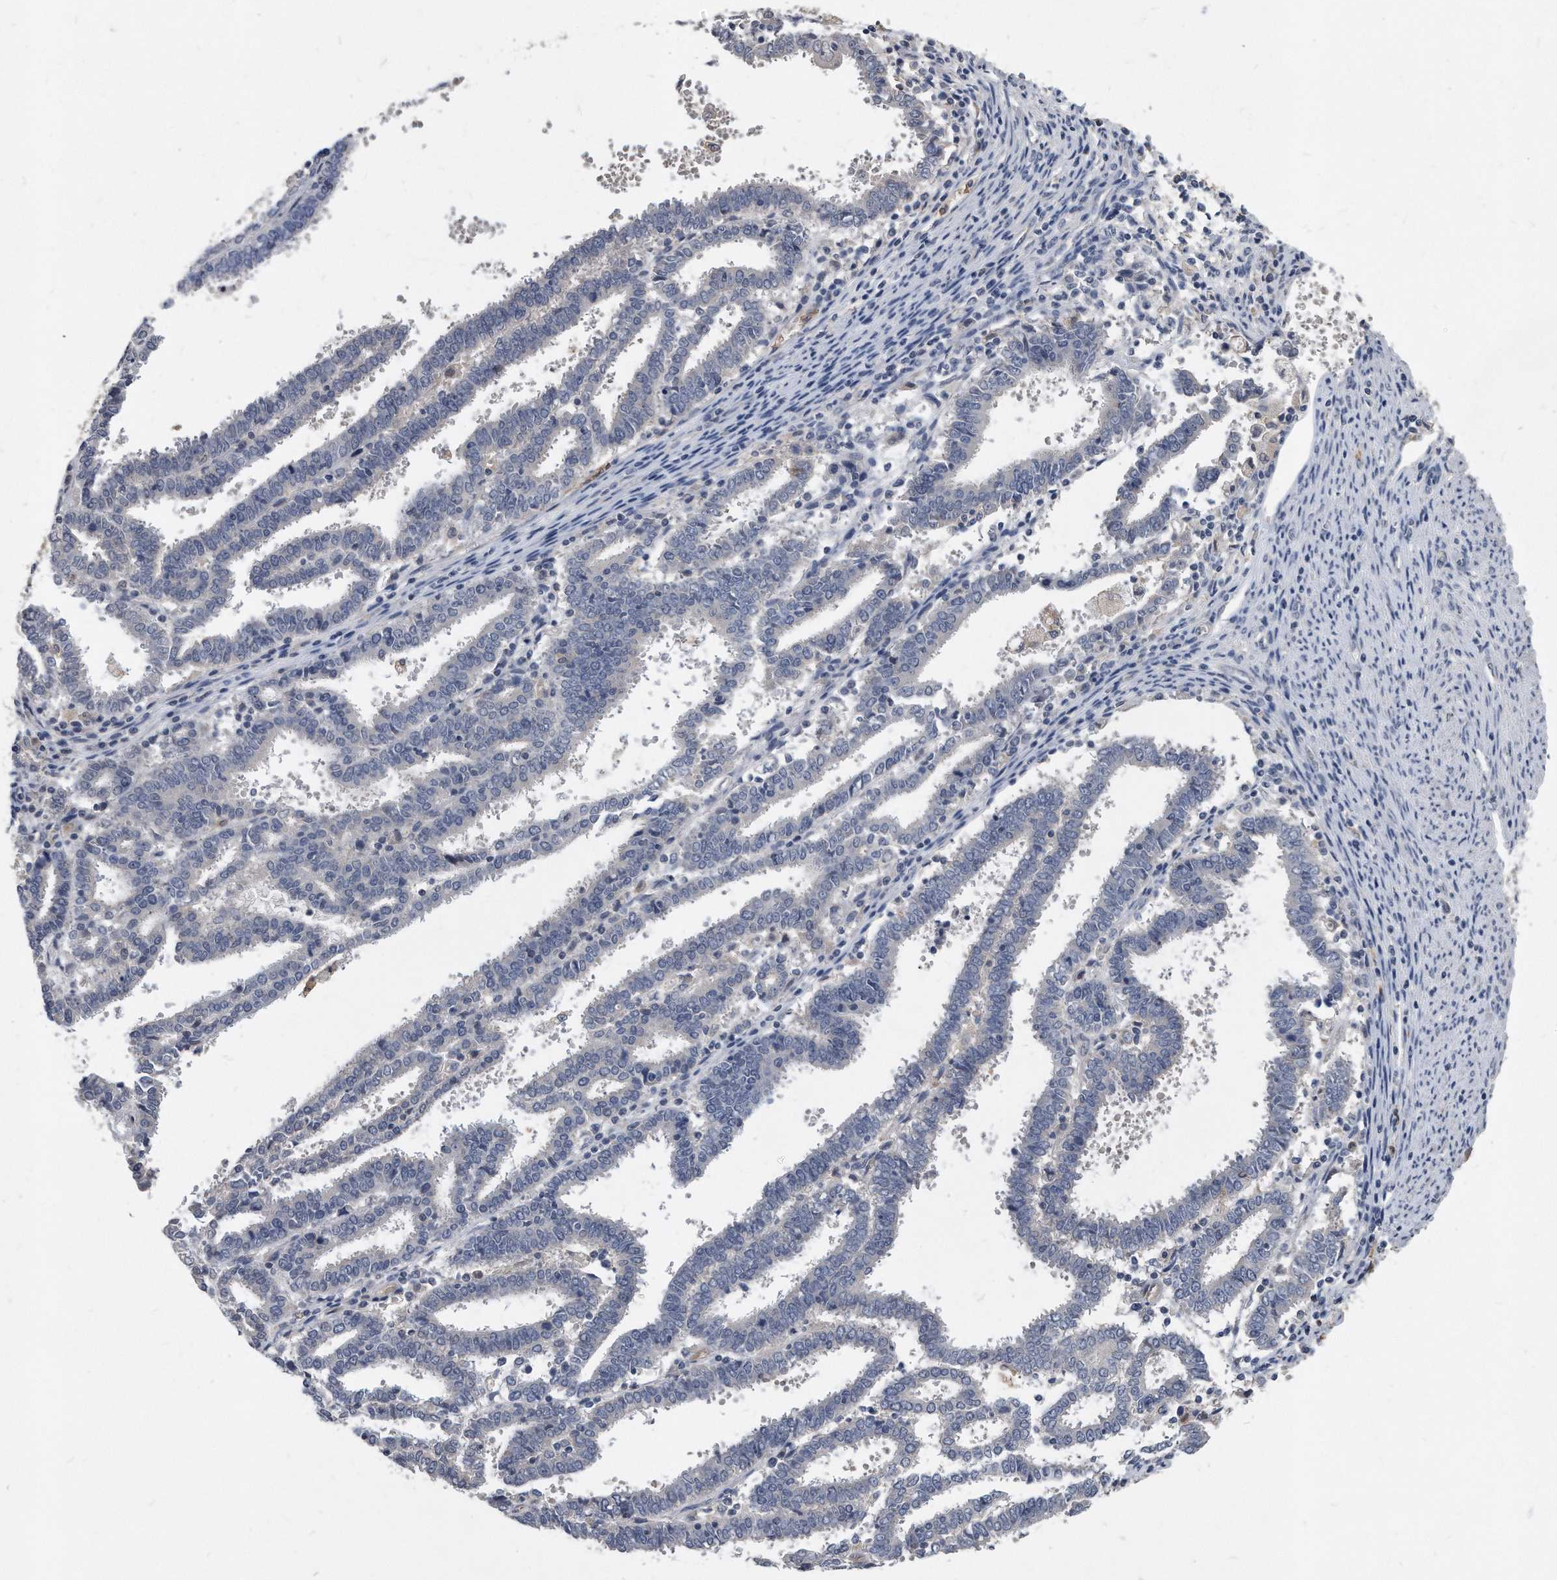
{"staining": {"intensity": "negative", "quantity": "none", "location": "none"}, "tissue": "endometrial cancer", "cell_type": "Tumor cells", "image_type": "cancer", "snomed": [{"axis": "morphology", "description": "Adenocarcinoma, NOS"}, {"axis": "topography", "description": "Uterus"}], "caption": "IHC micrograph of human endometrial cancer (adenocarcinoma) stained for a protein (brown), which displays no staining in tumor cells. (DAB immunohistochemistry with hematoxylin counter stain).", "gene": "HOMER3", "patient": {"sex": "female", "age": 83}}